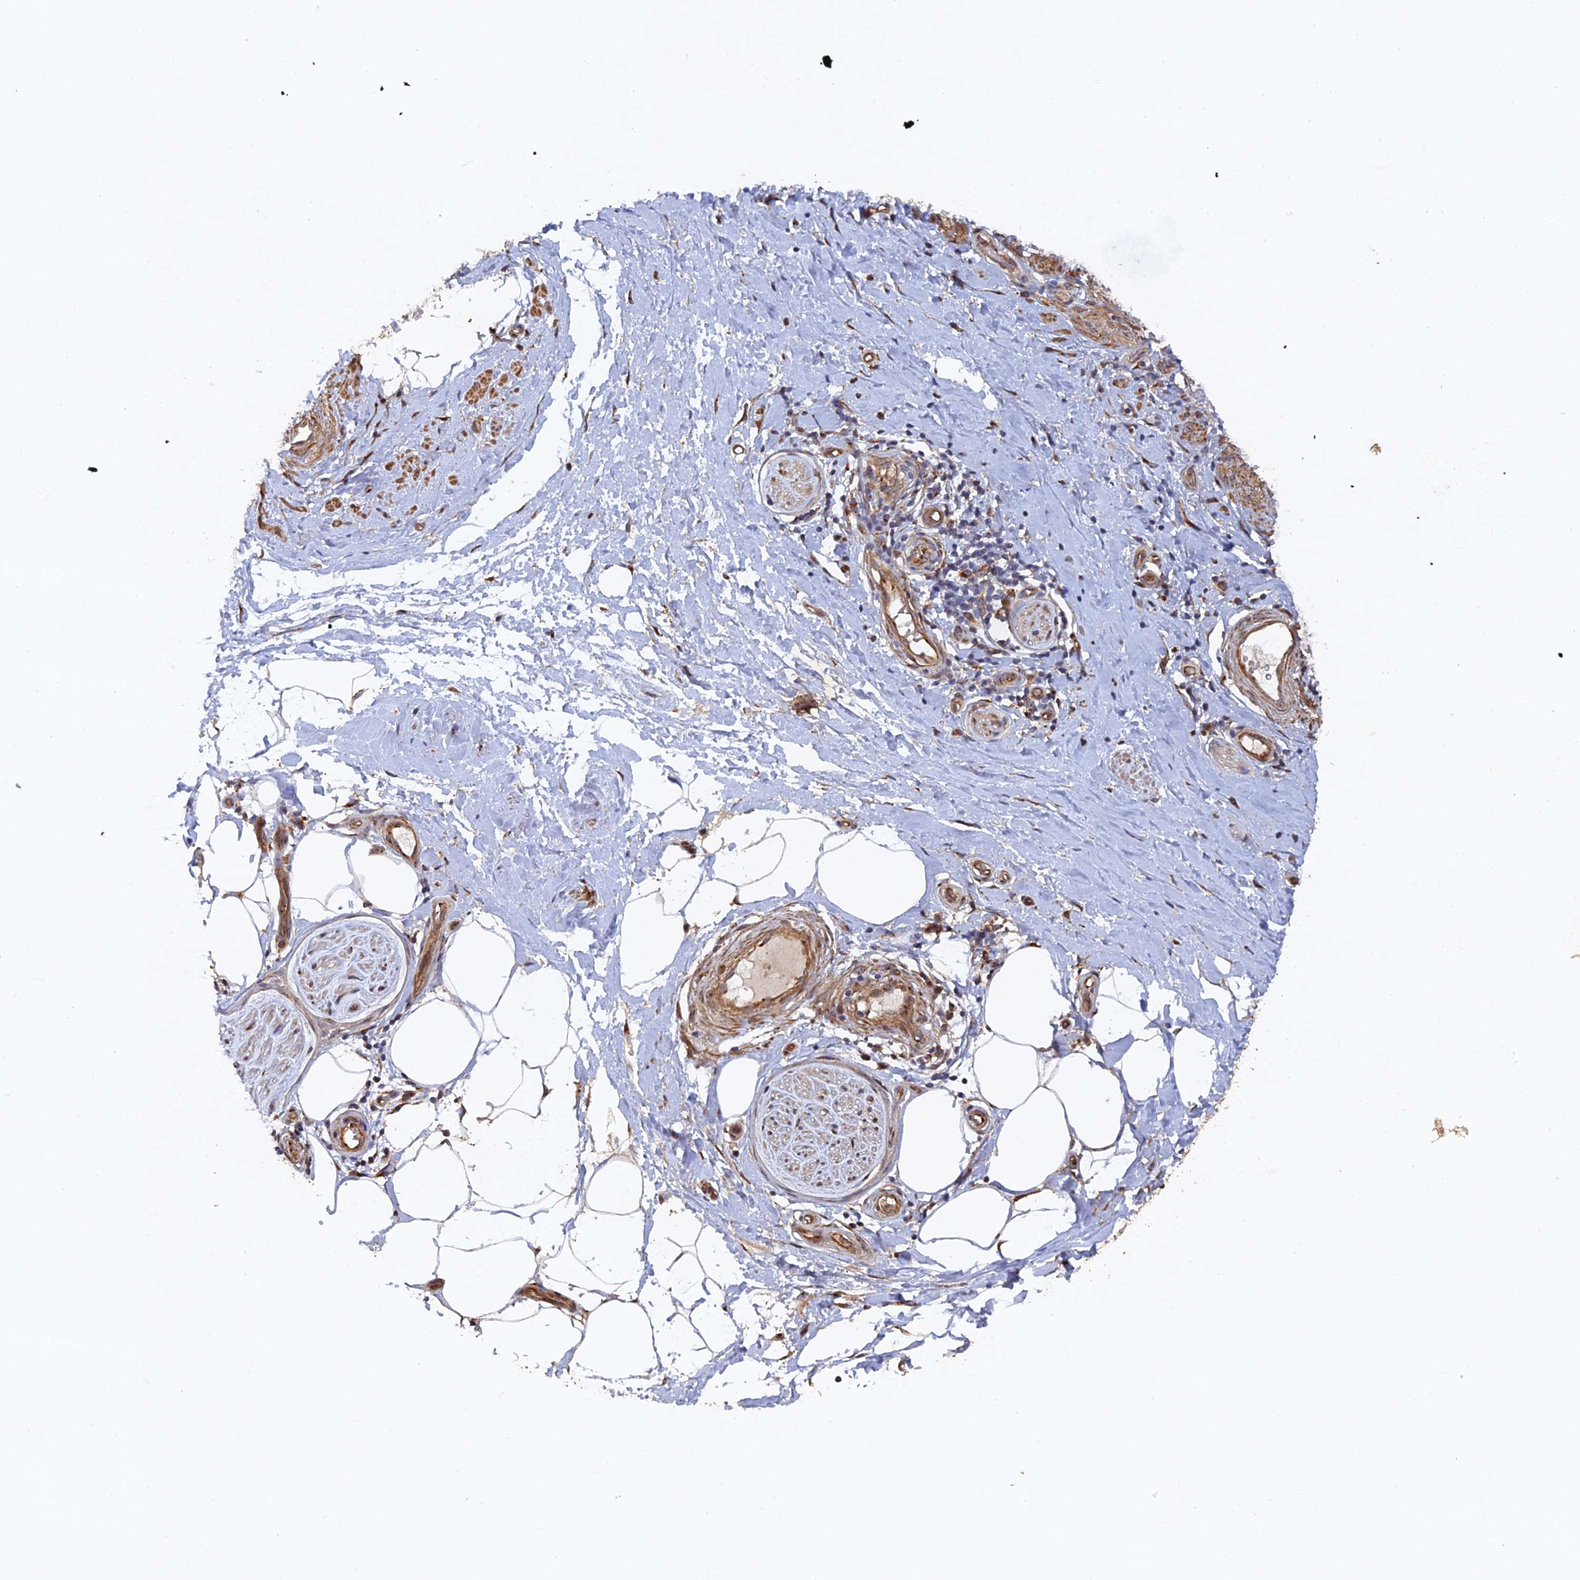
{"staining": {"intensity": "moderate", "quantity": ">75%", "location": "cytoplasmic/membranous"}, "tissue": "adipose tissue", "cell_type": "Adipocytes", "image_type": "normal", "snomed": [{"axis": "morphology", "description": "Normal tissue, NOS"}, {"axis": "topography", "description": "Soft tissue"}, {"axis": "topography", "description": "Adipose tissue"}, {"axis": "topography", "description": "Vascular tissue"}, {"axis": "topography", "description": "Peripheral nerve tissue"}], "caption": "Immunohistochemical staining of benign human adipose tissue displays >75% levels of moderate cytoplasmic/membranous protein staining in approximately >75% of adipocytes. The staining was performed using DAB (3,3'-diaminobenzidine) to visualize the protein expression in brown, while the nuclei were stained in blue with hematoxylin (Magnification: 20x).", "gene": "VPS37C", "patient": {"sex": "male", "age": 74}}